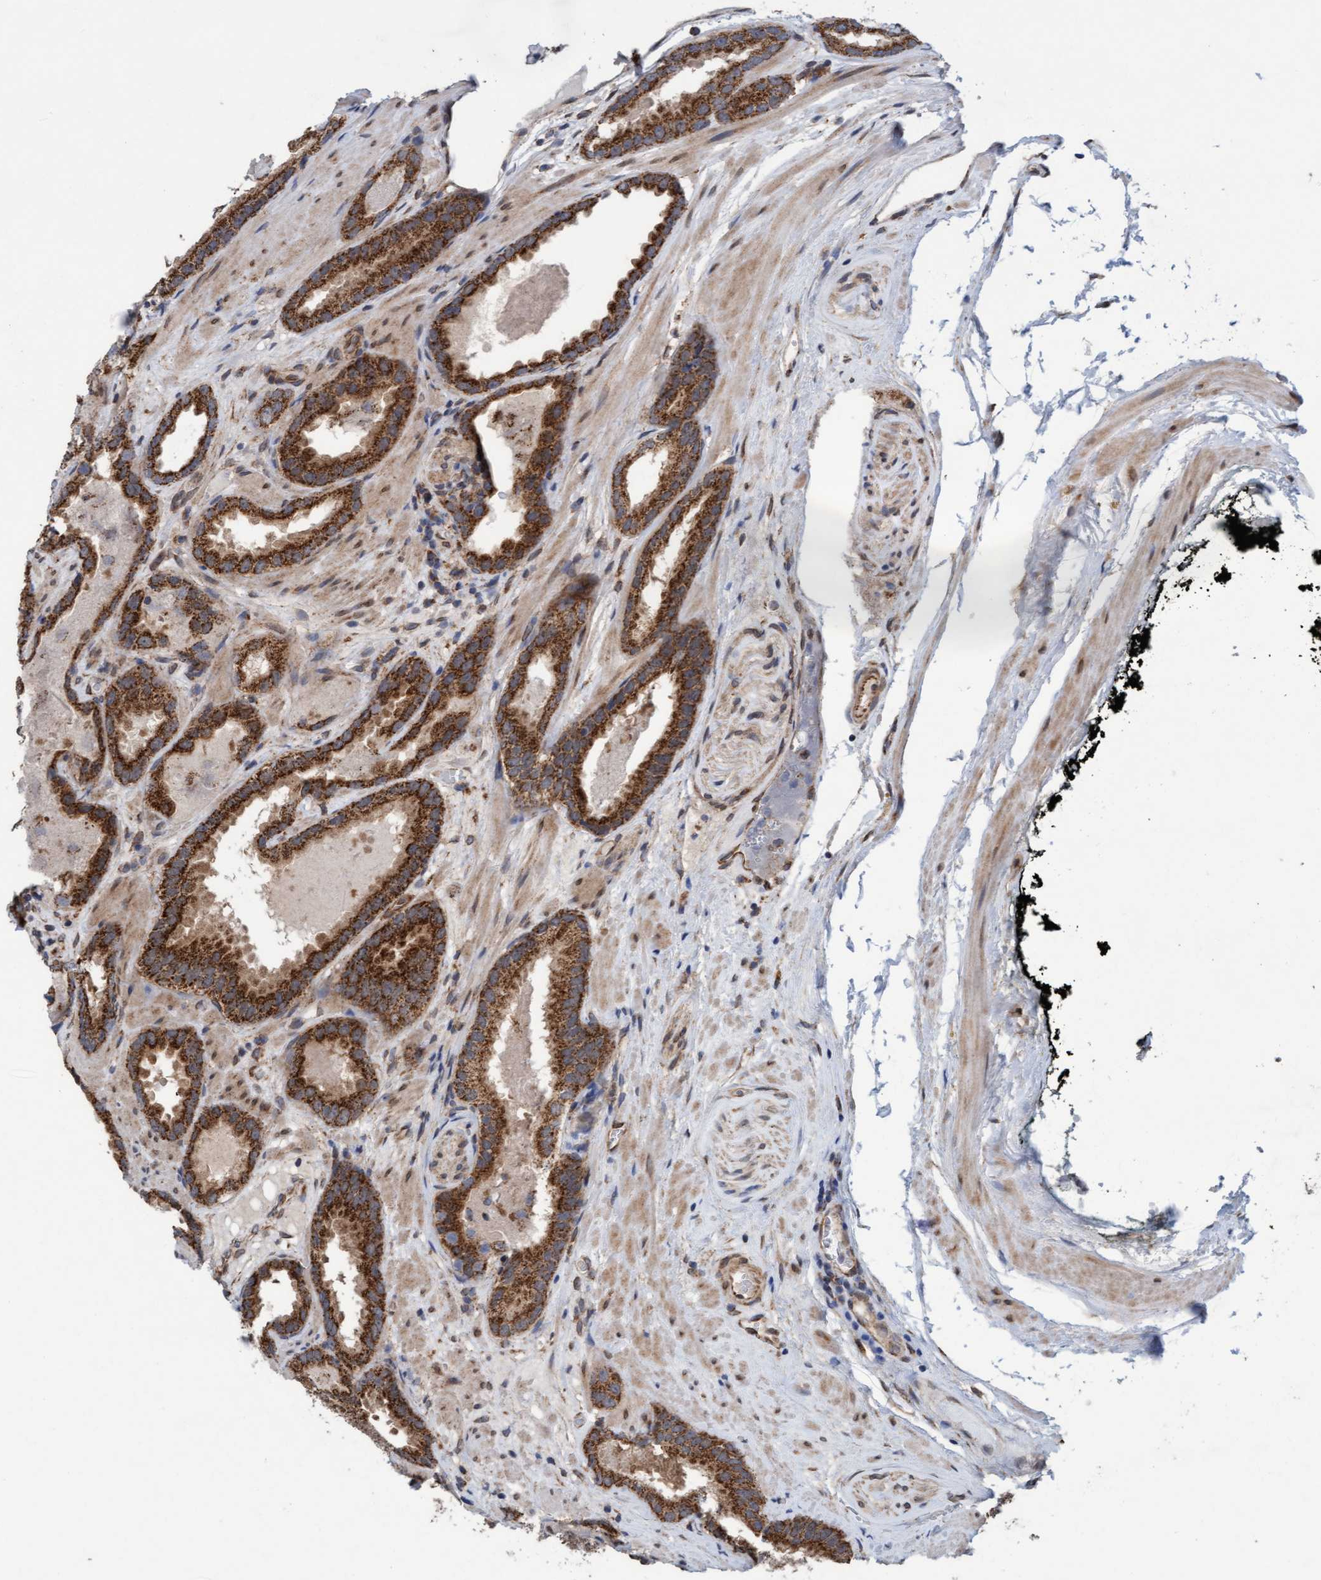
{"staining": {"intensity": "strong", "quantity": ">75%", "location": "cytoplasmic/membranous"}, "tissue": "prostate cancer", "cell_type": "Tumor cells", "image_type": "cancer", "snomed": [{"axis": "morphology", "description": "Adenocarcinoma, Low grade"}, {"axis": "topography", "description": "Prostate"}], "caption": "Protein analysis of prostate cancer (adenocarcinoma (low-grade)) tissue demonstrates strong cytoplasmic/membranous expression in about >75% of tumor cells.", "gene": "MRPS23", "patient": {"sex": "male", "age": 51}}